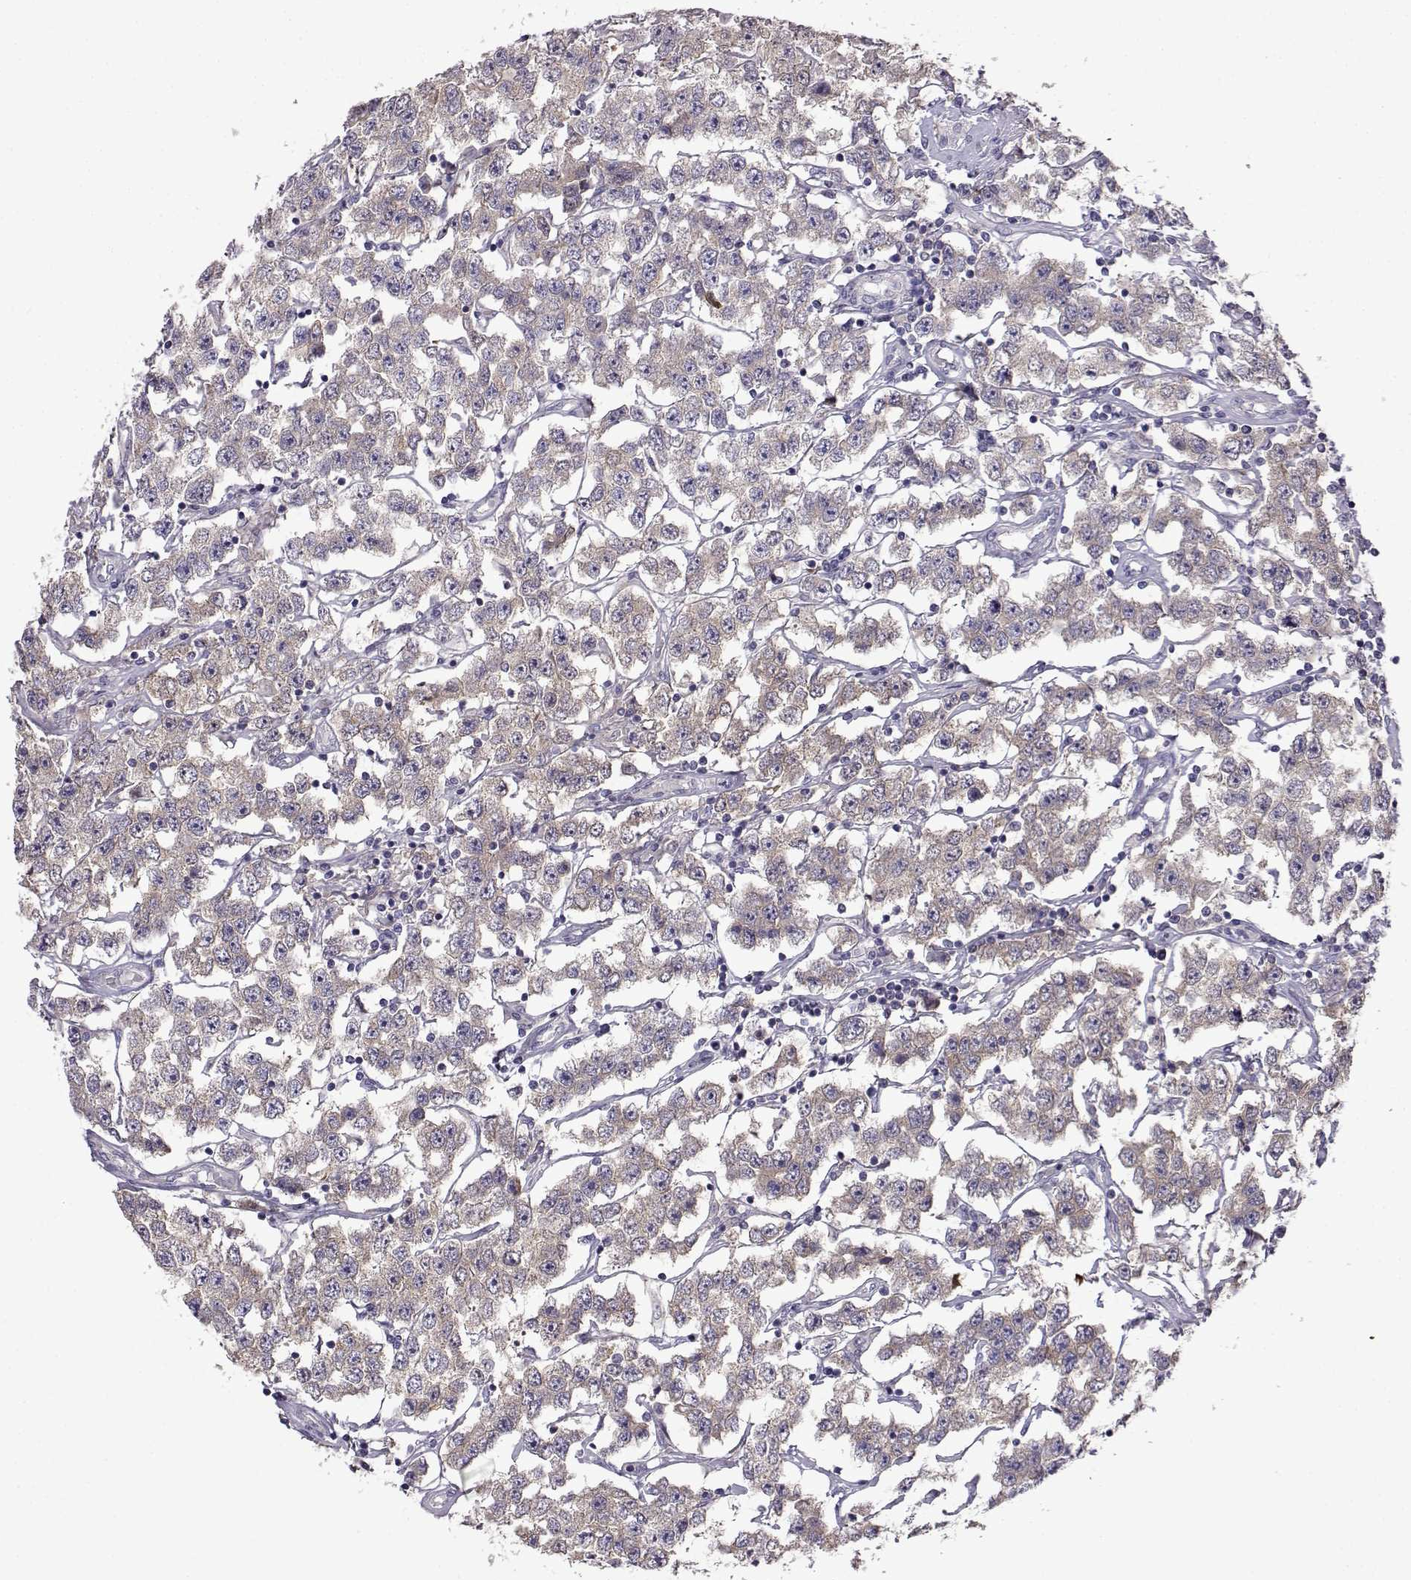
{"staining": {"intensity": "weak", "quantity": ">75%", "location": "cytoplasmic/membranous"}, "tissue": "testis cancer", "cell_type": "Tumor cells", "image_type": "cancer", "snomed": [{"axis": "morphology", "description": "Seminoma, NOS"}, {"axis": "topography", "description": "Testis"}], "caption": "Immunohistochemical staining of testis seminoma reveals weak cytoplasmic/membranous protein expression in approximately >75% of tumor cells. The protein is stained brown, and the nuclei are stained in blue (DAB (3,3'-diaminobenzidine) IHC with brightfield microscopy, high magnification).", "gene": "VGF", "patient": {"sex": "male", "age": 52}}